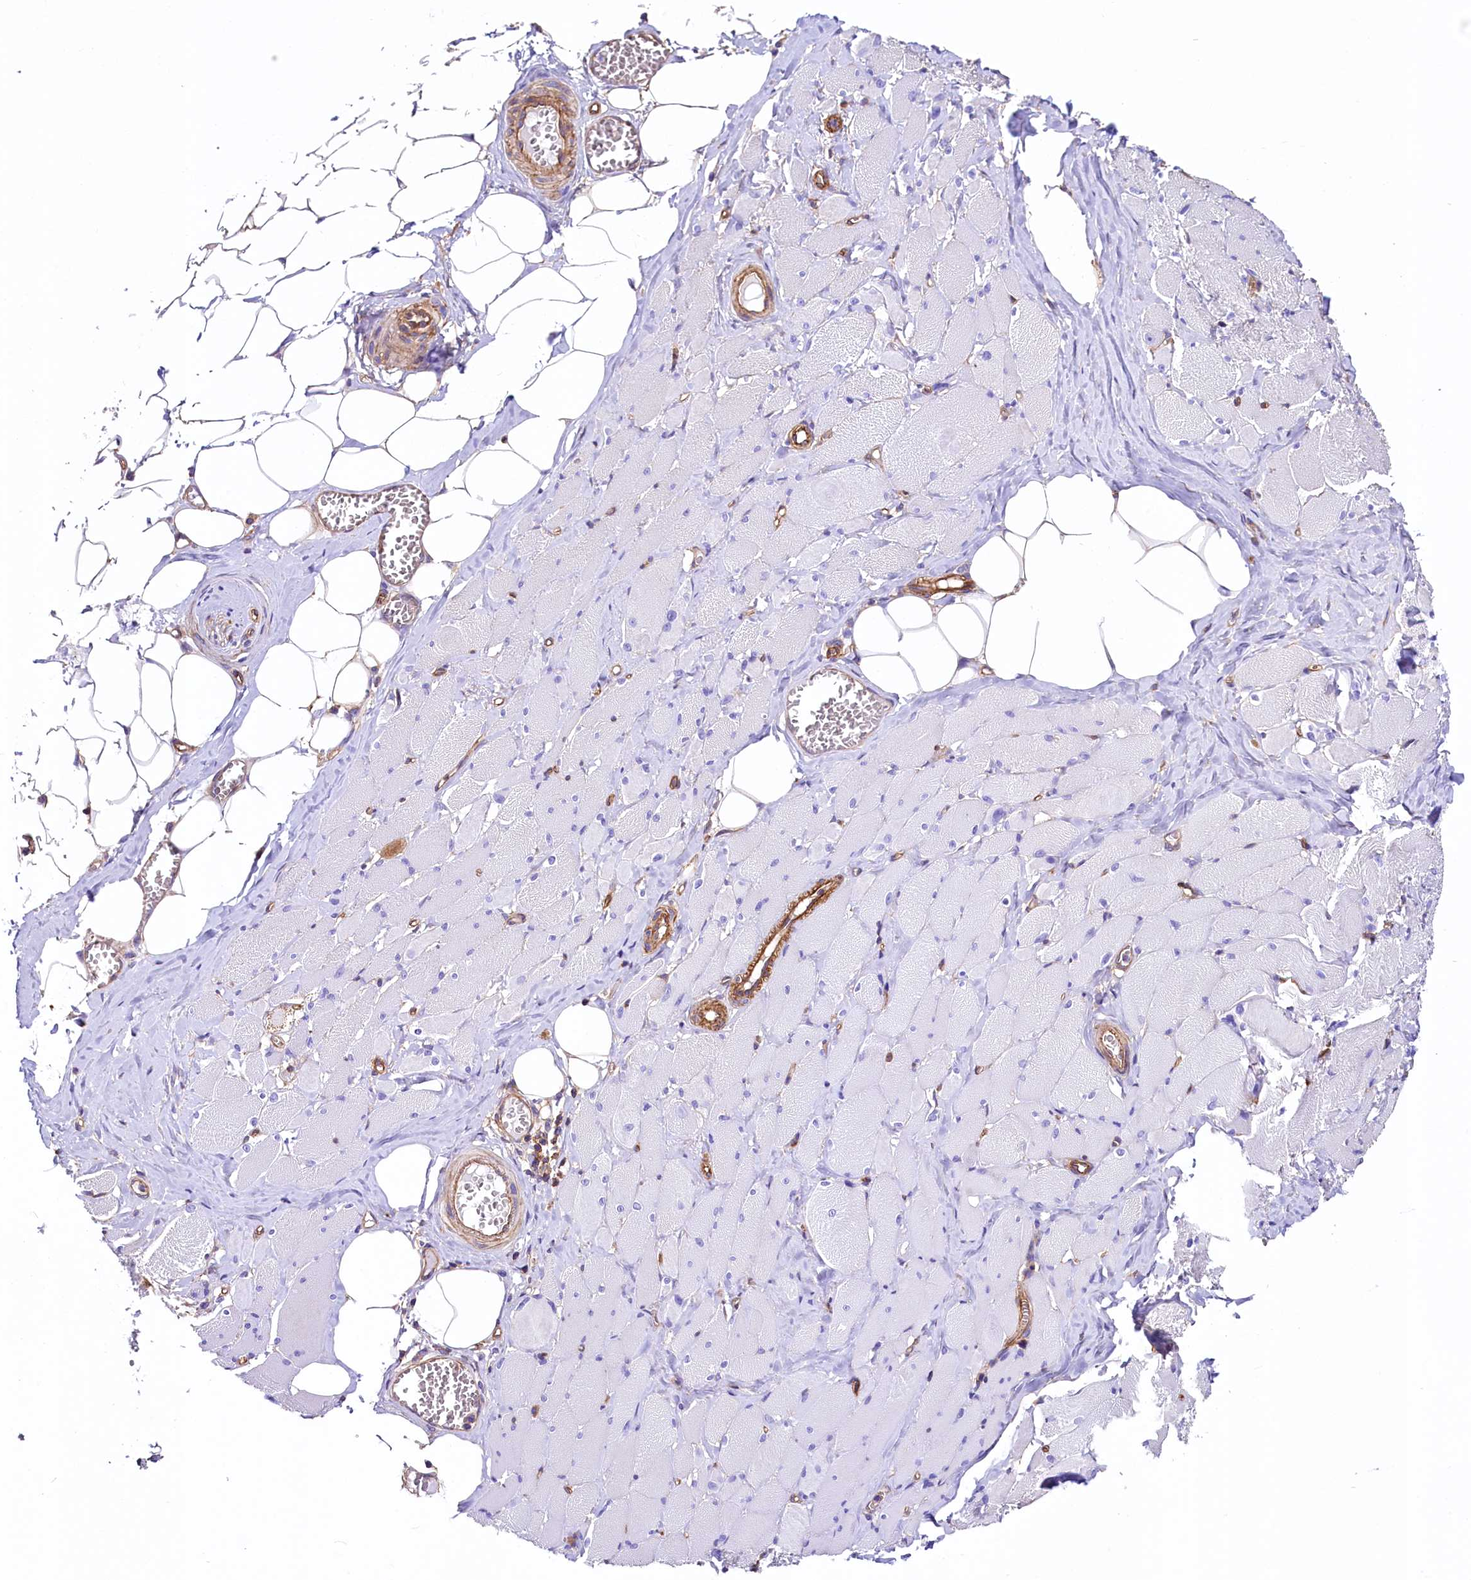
{"staining": {"intensity": "negative", "quantity": "none", "location": "none"}, "tissue": "skeletal muscle", "cell_type": "Myocytes", "image_type": "normal", "snomed": [{"axis": "morphology", "description": "Normal tissue, NOS"}, {"axis": "morphology", "description": "Basal cell carcinoma"}, {"axis": "topography", "description": "Skeletal muscle"}], "caption": "Myocytes are negative for protein expression in unremarkable human skeletal muscle.", "gene": "ATP2B4", "patient": {"sex": "female", "age": 64}}